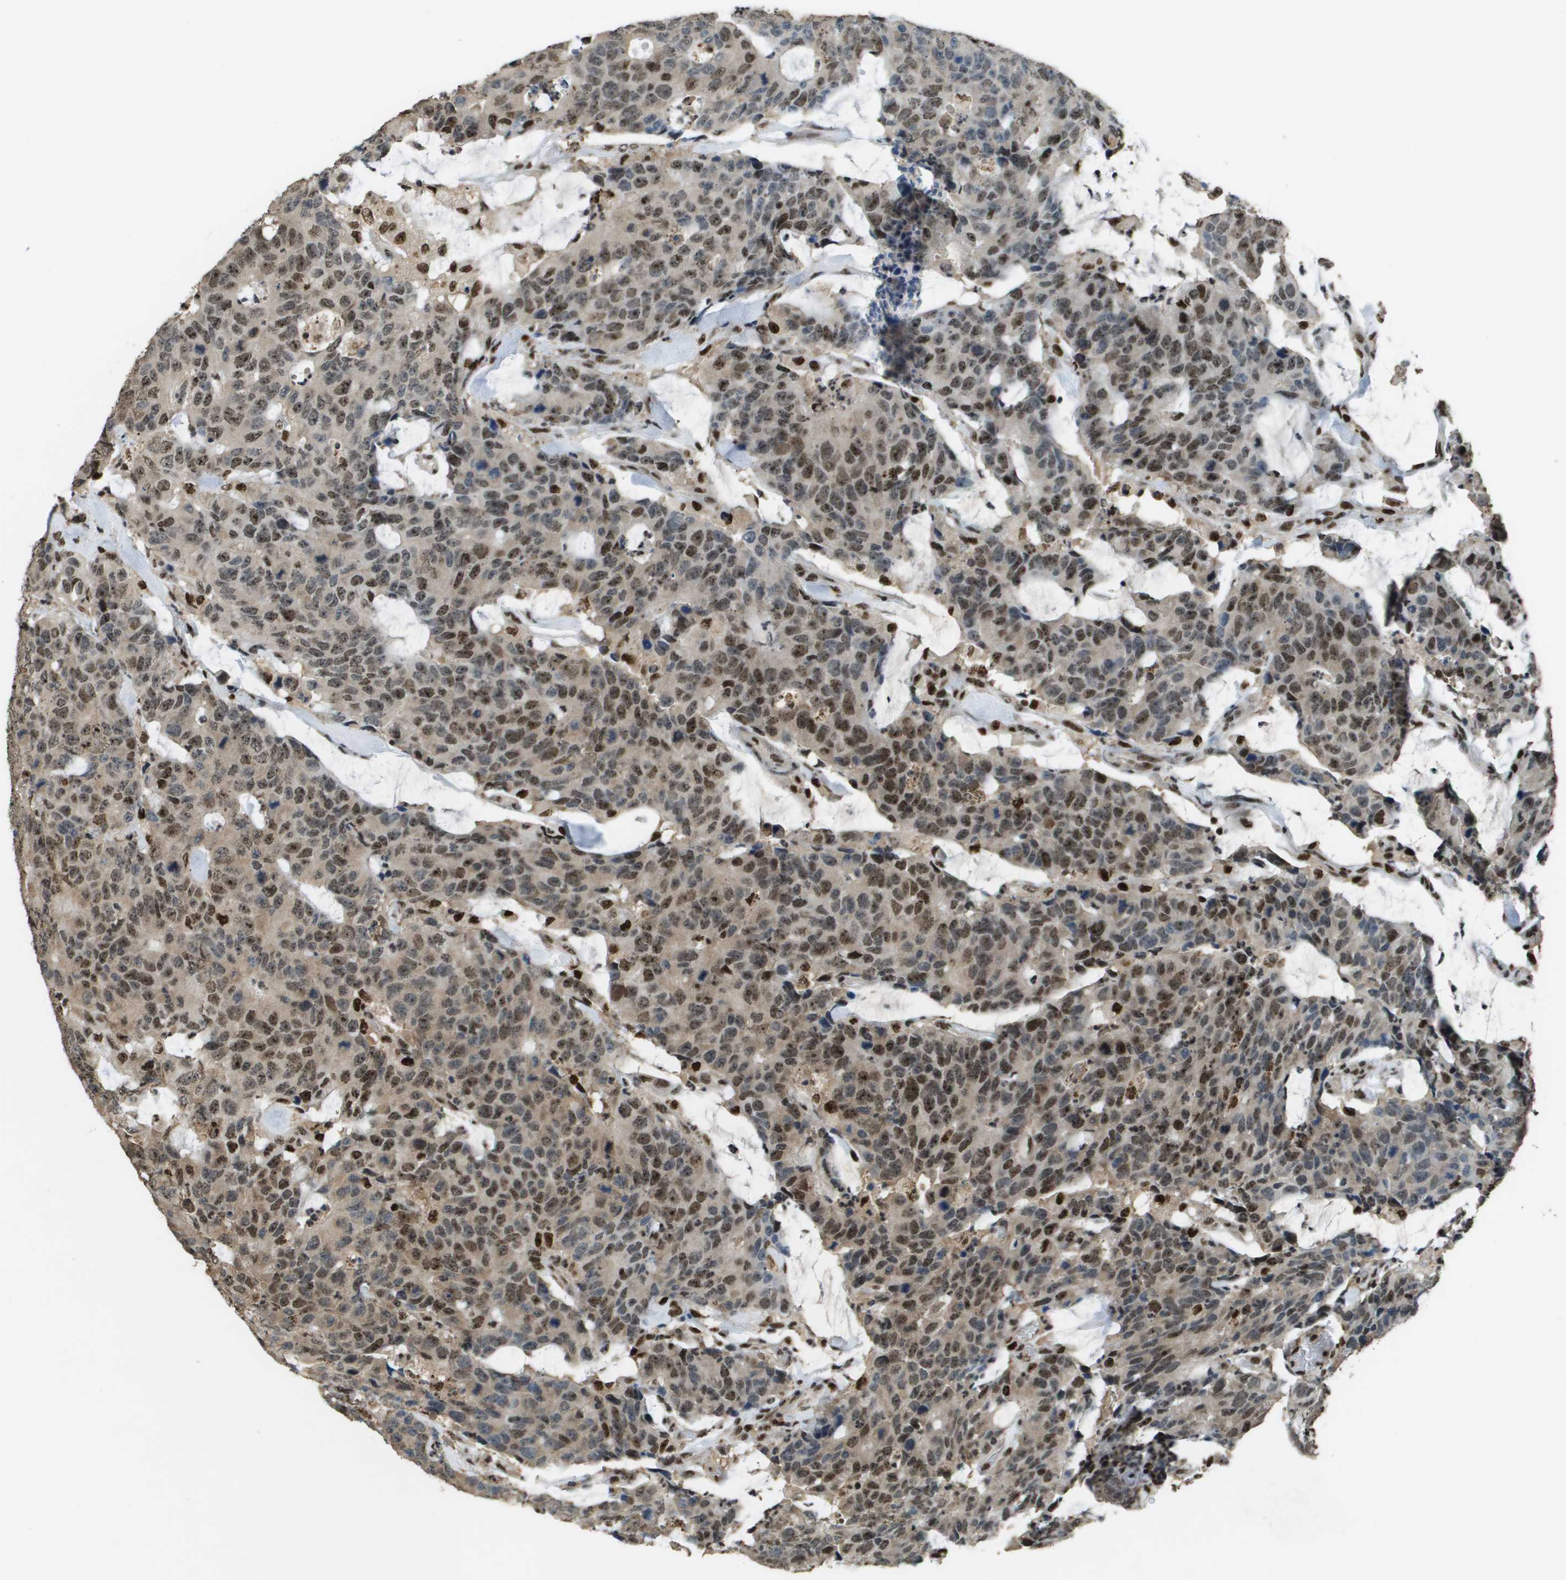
{"staining": {"intensity": "moderate", "quantity": ">75%", "location": "nuclear"}, "tissue": "colorectal cancer", "cell_type": "Tumor cells", "image_type": "cancer", "snomed": [{"axis": "morphology", "description": "Adenocarcinoma, NOS"}, {"axis": "topography", "description": "Colon"}], "caption": "Adenocarcinoma (colorectal) stained with DAB IHC displays medium levels of moderate nuclear staining in about >75% of tumor cells. (Brightfield microscopy of DAB IHC at high magnification).", "gene": "SP100", "patient": {"sex": "female", "age": 86}}